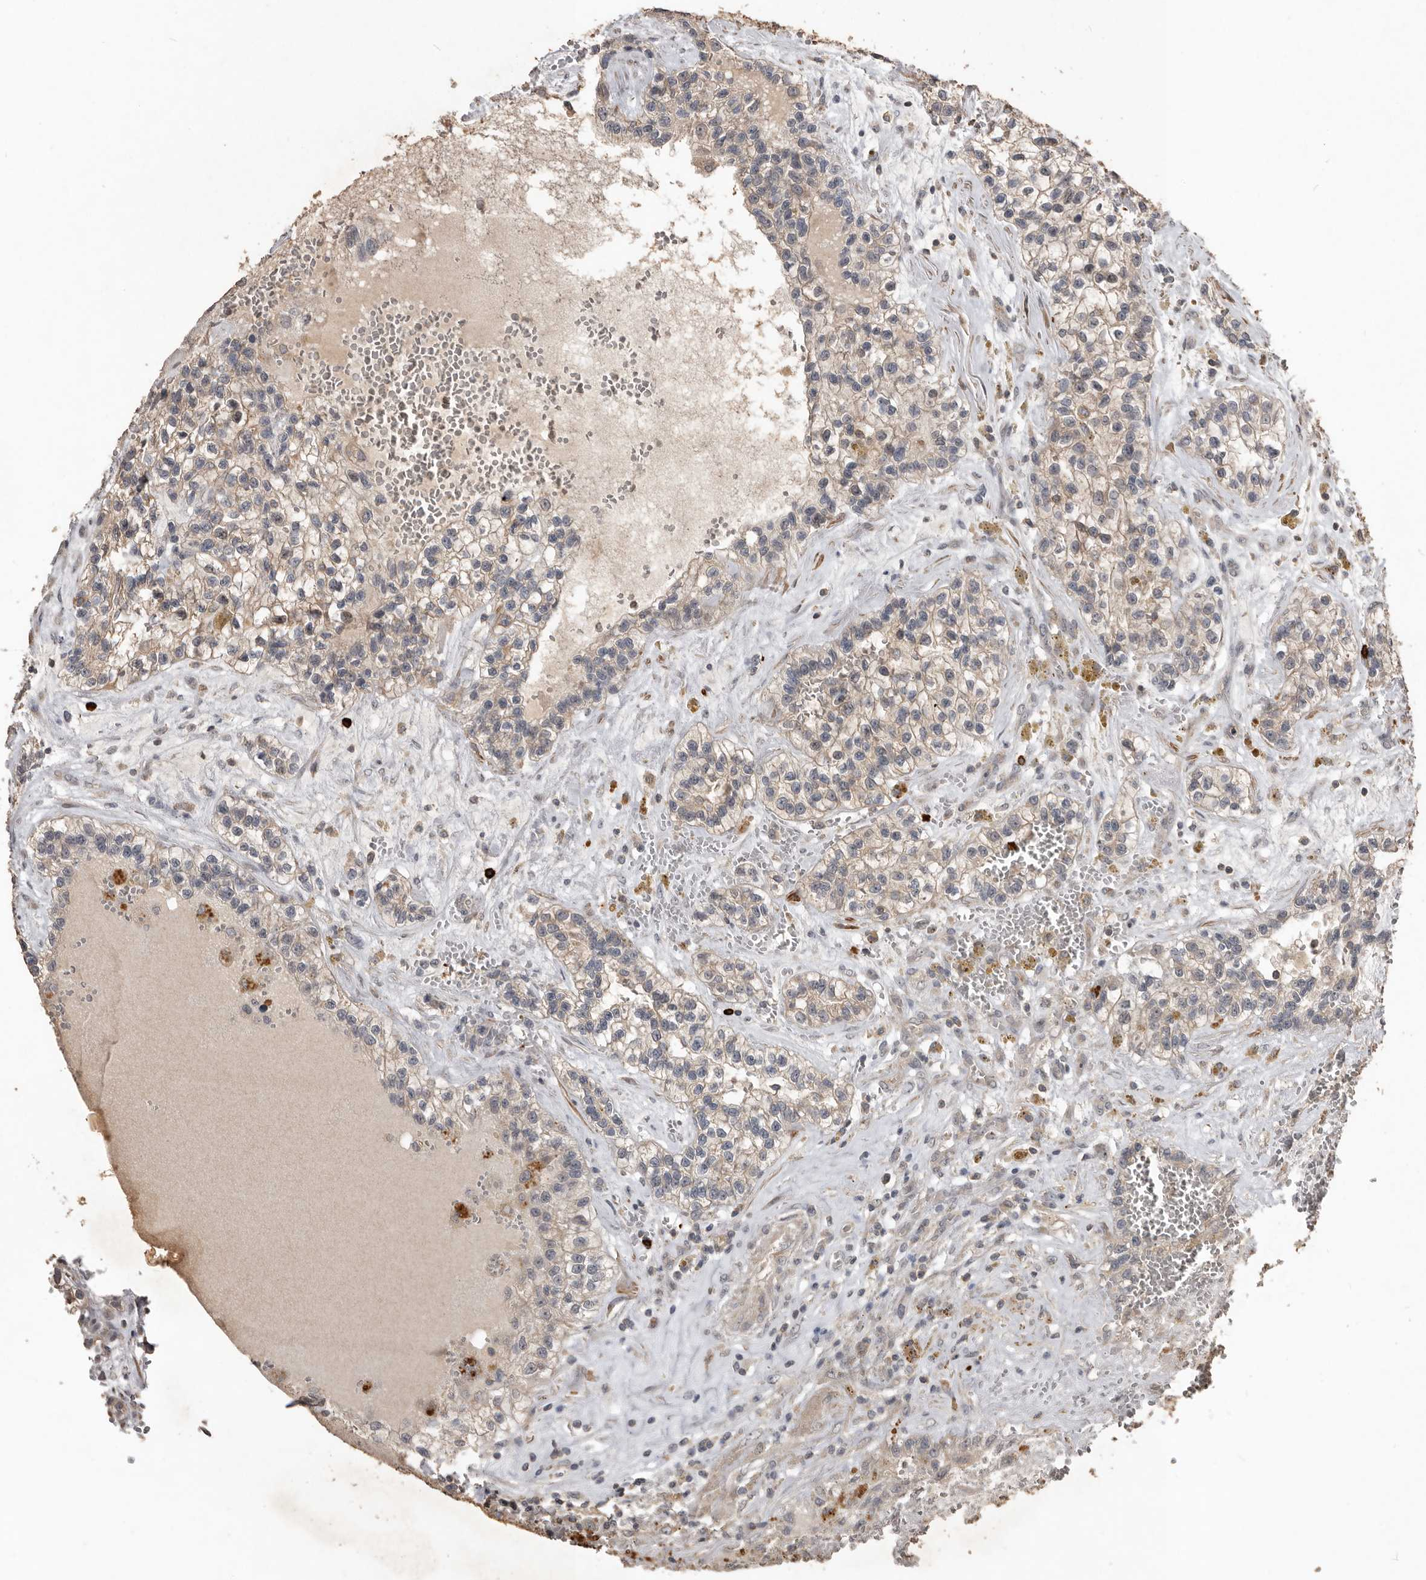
{"staining": {"intensity": "weak", "quantity": "<25%", "location": "cytoplasmic/membranous"}, "tissue": "renal cancer", "cell_type": "Tumor cells", "image_type": "cancer", "snomed": [{"axis": "morphology", "description": "Adenocarcinoma, NOS"}, {"axis": "topography", "description": "Kidney"}], "caption": "There is no significant staining in tumor cells of adenocarcinoma (renal). (DAB IHC, high magnification).", "gene": "BAMBI", "patient": {"sex": "female", "age": 57}}